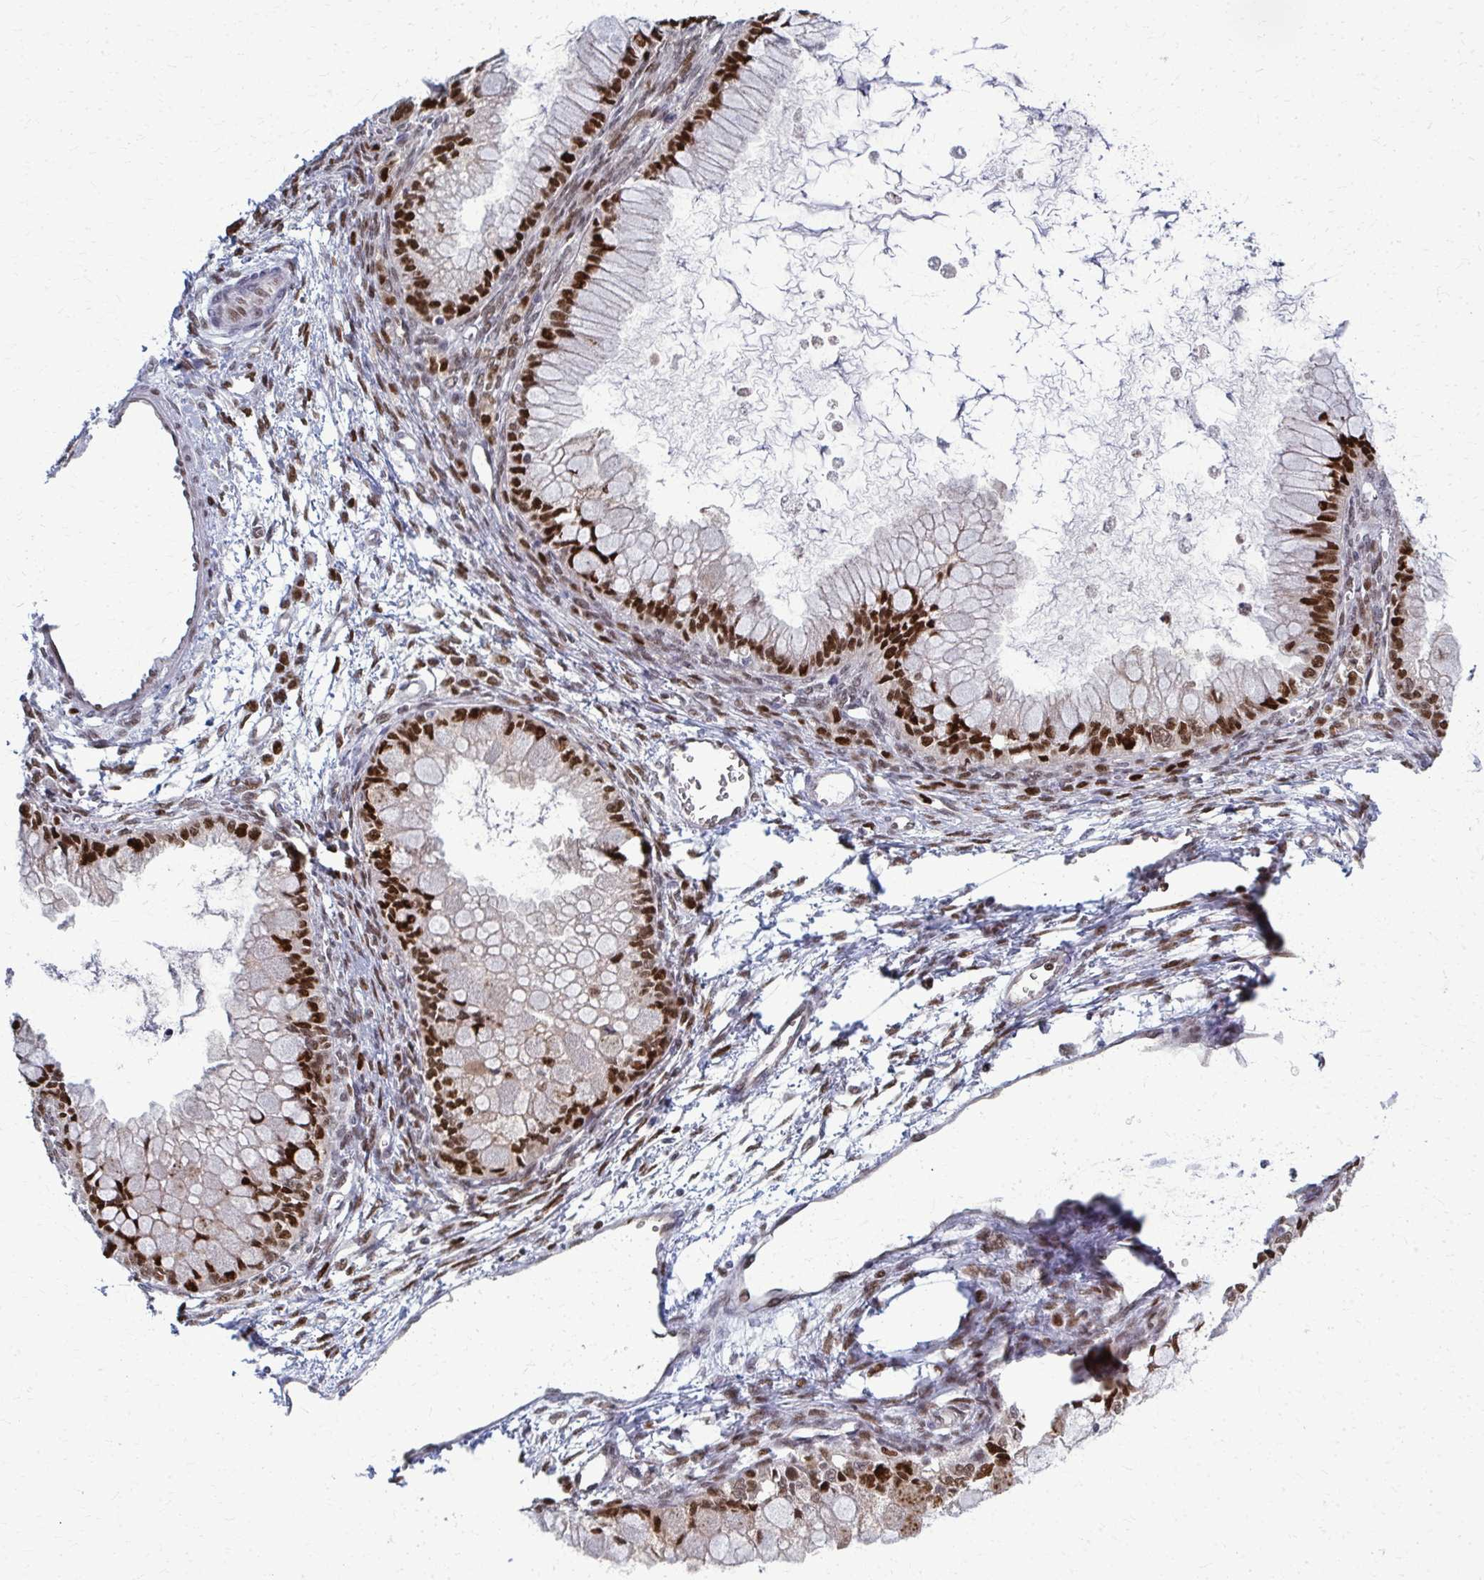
{"staining": {"intensity": "strong", "quantity": ">75%", "location": "nuclear"}, "tissue": "ovarian cancer", "cell_type": "Tumor cells", "image_type": "cancer", "snomed": [{"axis": "morphology", "description": "Cystadenocarcinoma, mucinous, NOS"}, {"axis": "topography", "description": "Ovary"}], "caption": "A micrograph of human ovarian mucinous cystadenocarcinoma stained for a protein exhibits strong nuclear brown staining in tumor cells. (DAB = brown stain, brightfield microscopy at high magnification).", "gene": "ZNF559", "patient": {"sex": "female", "age": 34}}